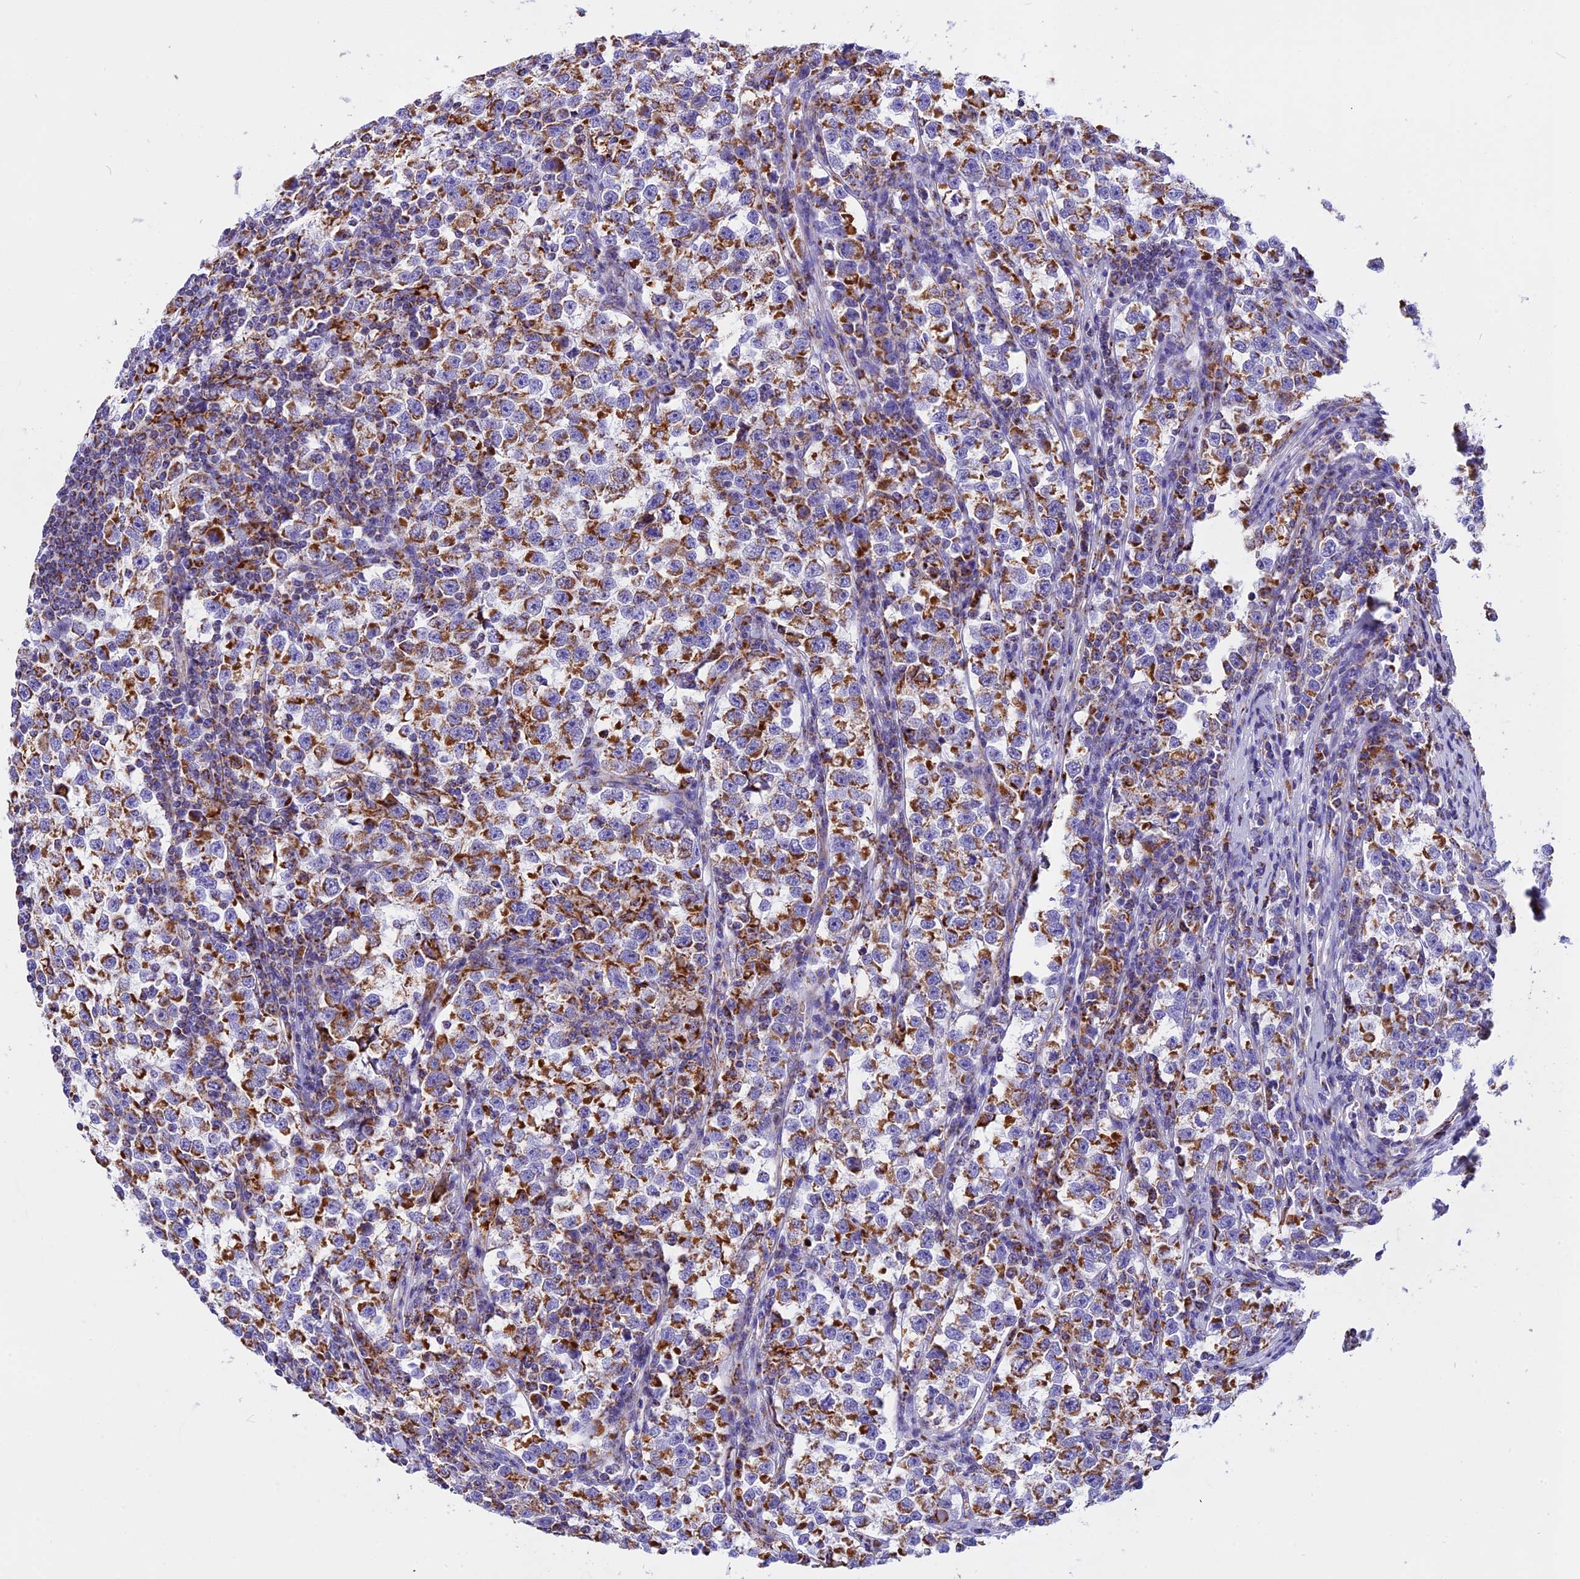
{"staining": {"intensity": "moderate", "quantity": ">75%", "location": "cytoplasmic/membranous"}, "tissue": "testis cancer", "cell_type": "Tumor cells", "image_type": "cancer", "snomed": [{"axis": "morphology", "description": "Normal tissue, NOS"}, {"axis": "morphology", "description": "Seminoma, NOS"}, {"axis": "topography", "description": "Testis"}], "caption": "Human seminoma (testis) stained for a protein (brown) exhibits moderate cytoplasmic/membranous positive expression in about >75% of tumor cells.", "gene": "VDAC2", "patient": {"sex": "male", "age": 43}}